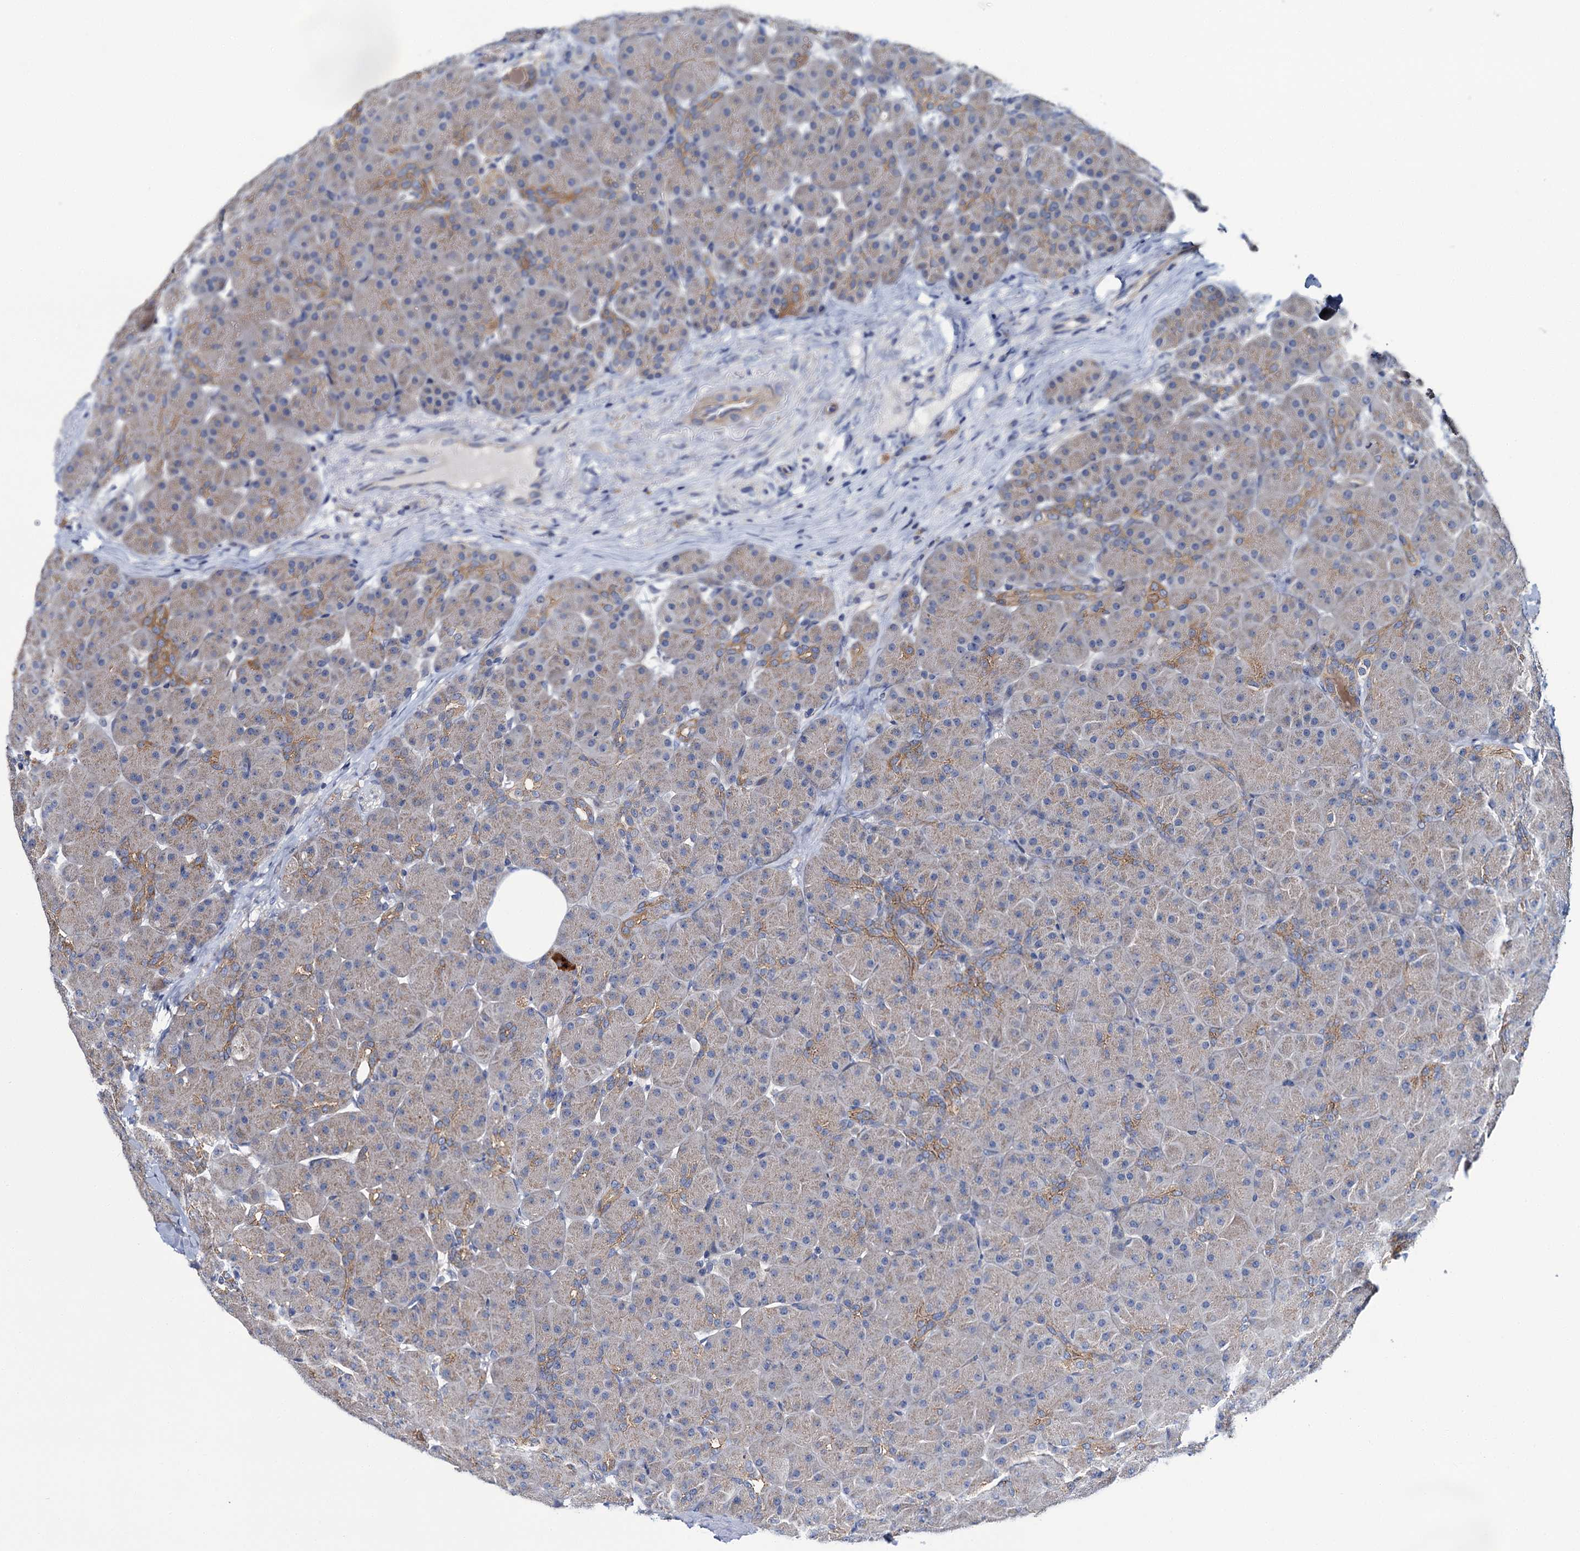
{"staining": {"intensity": "moderate", "quantity": "<25%", "location": "cytoplasmic/membranous"}, "tissue": "pancreas", "cell_type": "Exocrine glandular cells", "image_type": "normal", "snomed": [{"axis": "morphology", "description": "Normal tissue, NOS"}, {"axis": "topography", "description": "Pancreas"}], "caption": "Protein expression analysis of unremarkable pancreas displays moderate cytoplasmic/membranous staining in about <25% of exocrine glandular cells. The staining was performed using DAB (3,3'-diaminobenzidine) to visualize the protein expression in brown, while the nuclei were stained in blue with hematoxylin (Magnification: 20x).", "gene": "CEP295", "patient": {"sex": "male", "age": 66}}